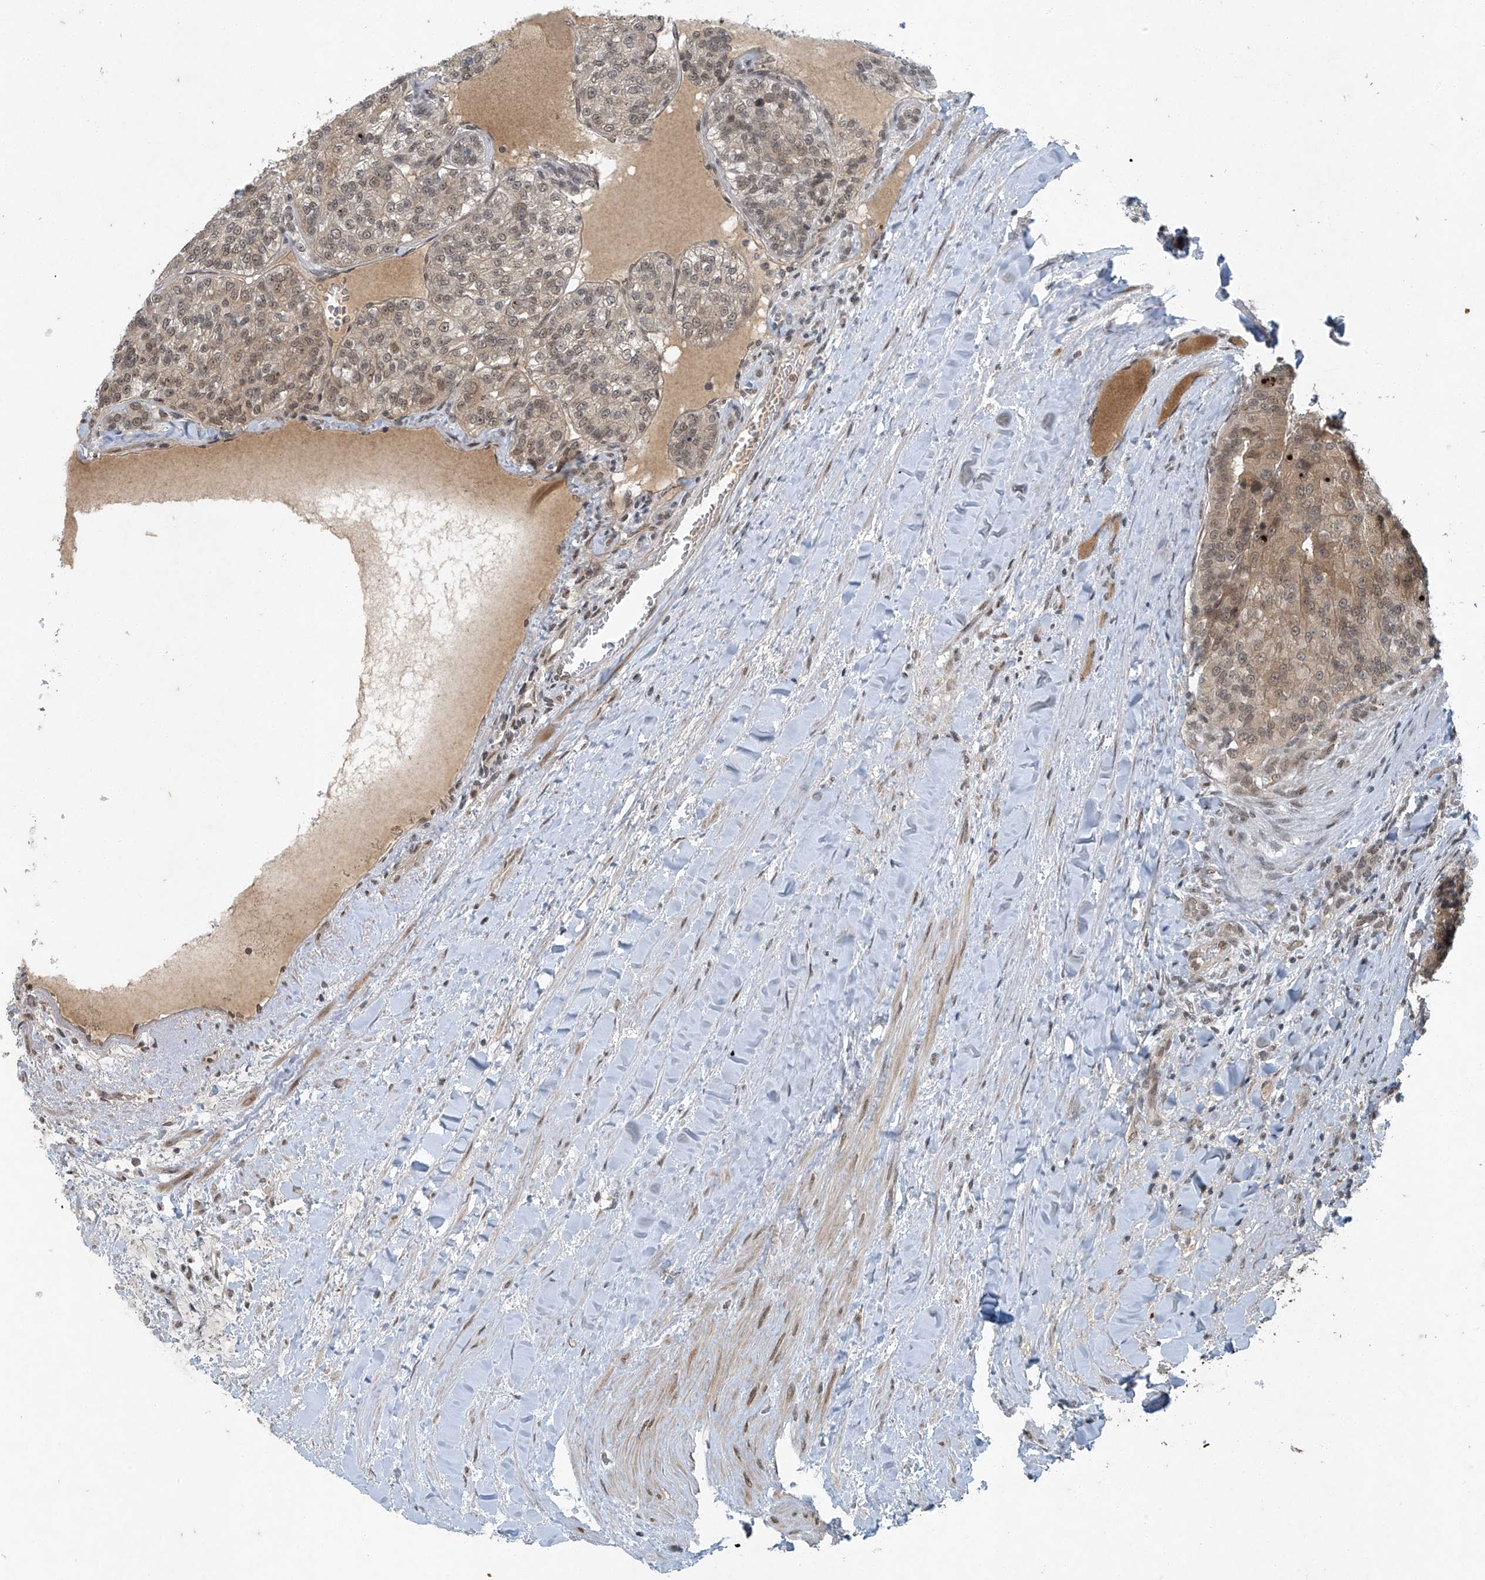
{"staining": {"intensity": "weak", "quantity": ">75%", "location": "cytoplasmic/membranous,nuclear"}, "tissue": "renal cancer", "cell_type": "Tumor cells", "image_type": "cancer", "snomed": [{"axis": "morphology", "description": "Adenocarcinoma, NOS"}, {"axis": "topography", "description": "Kidney"}], "caption": "Immunohistochemistry (IHC) staining of renal cancer (adenocarcinoma), which exhibits low levels of weak cytoplasmic/membranous and nuclear staining in about >75% of tumor cells indicating weak cytoplasmic/membranous and nuclear protein positivity. The staining was performed using DAB (3,3'-diaminobenzidine) (brown) for protein detection and nuclei were counterstained in hematoxylin (blue).", "gene": "TAF8", "patient": {"sex": "female", "age": 63}}